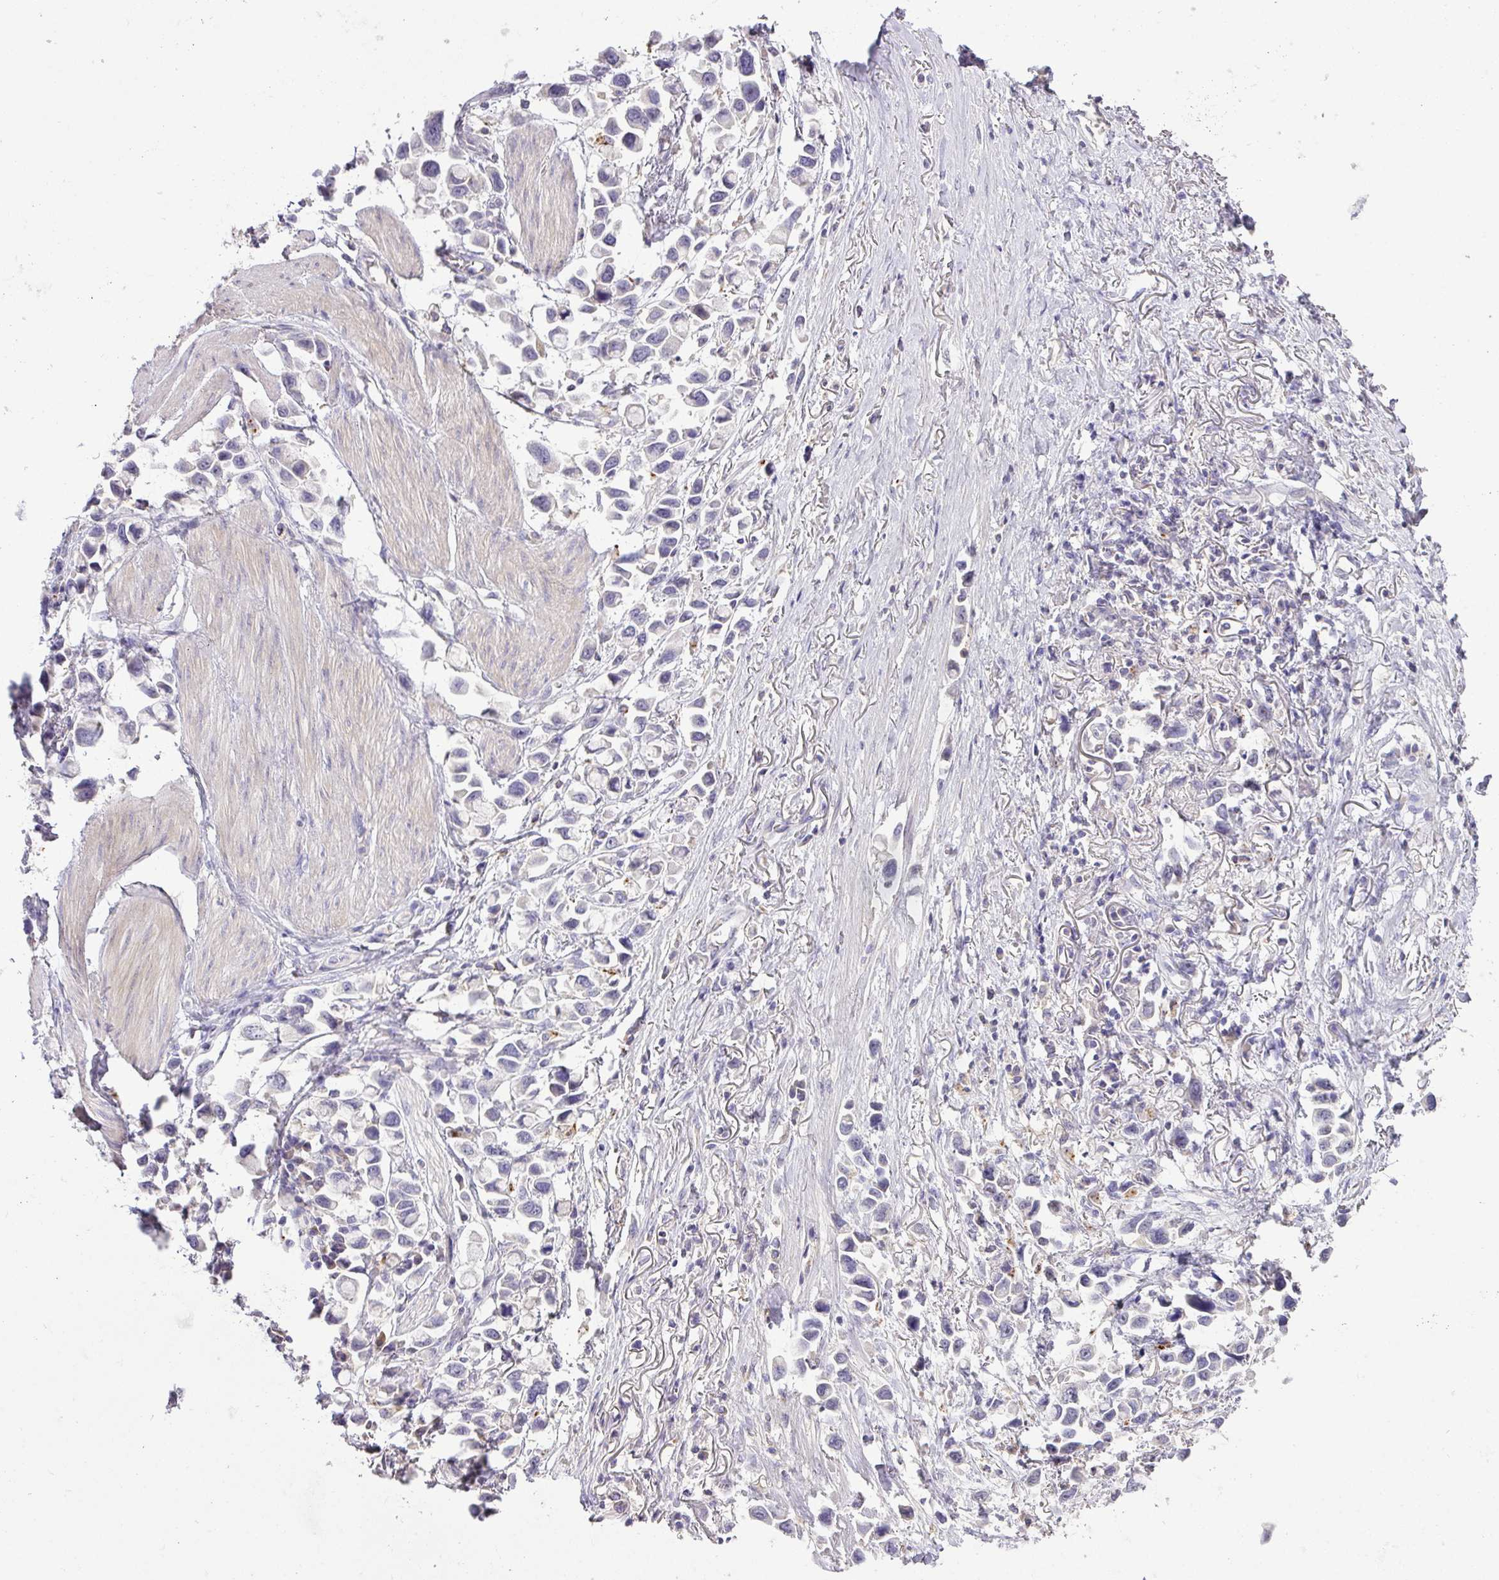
{"staining": {"intensity": "negative", "quantity": "none", "location": "none"}, "tissue": "stomach cancer", "cell_type": "Tumor cells", "image_type": "cancer", "snomed": [{"axis": "morphology", "description": "Adenocarcinoma, NOS"}, {"axis": "topography", "description": "Stomach"}], "caption": "This is an IHC photomicrograph of stomach cancer (adenocarcinoma). There is no staining in tumor cells.", "gene": "HOXC13", "patient": {"sex": "female", "age": 81}}